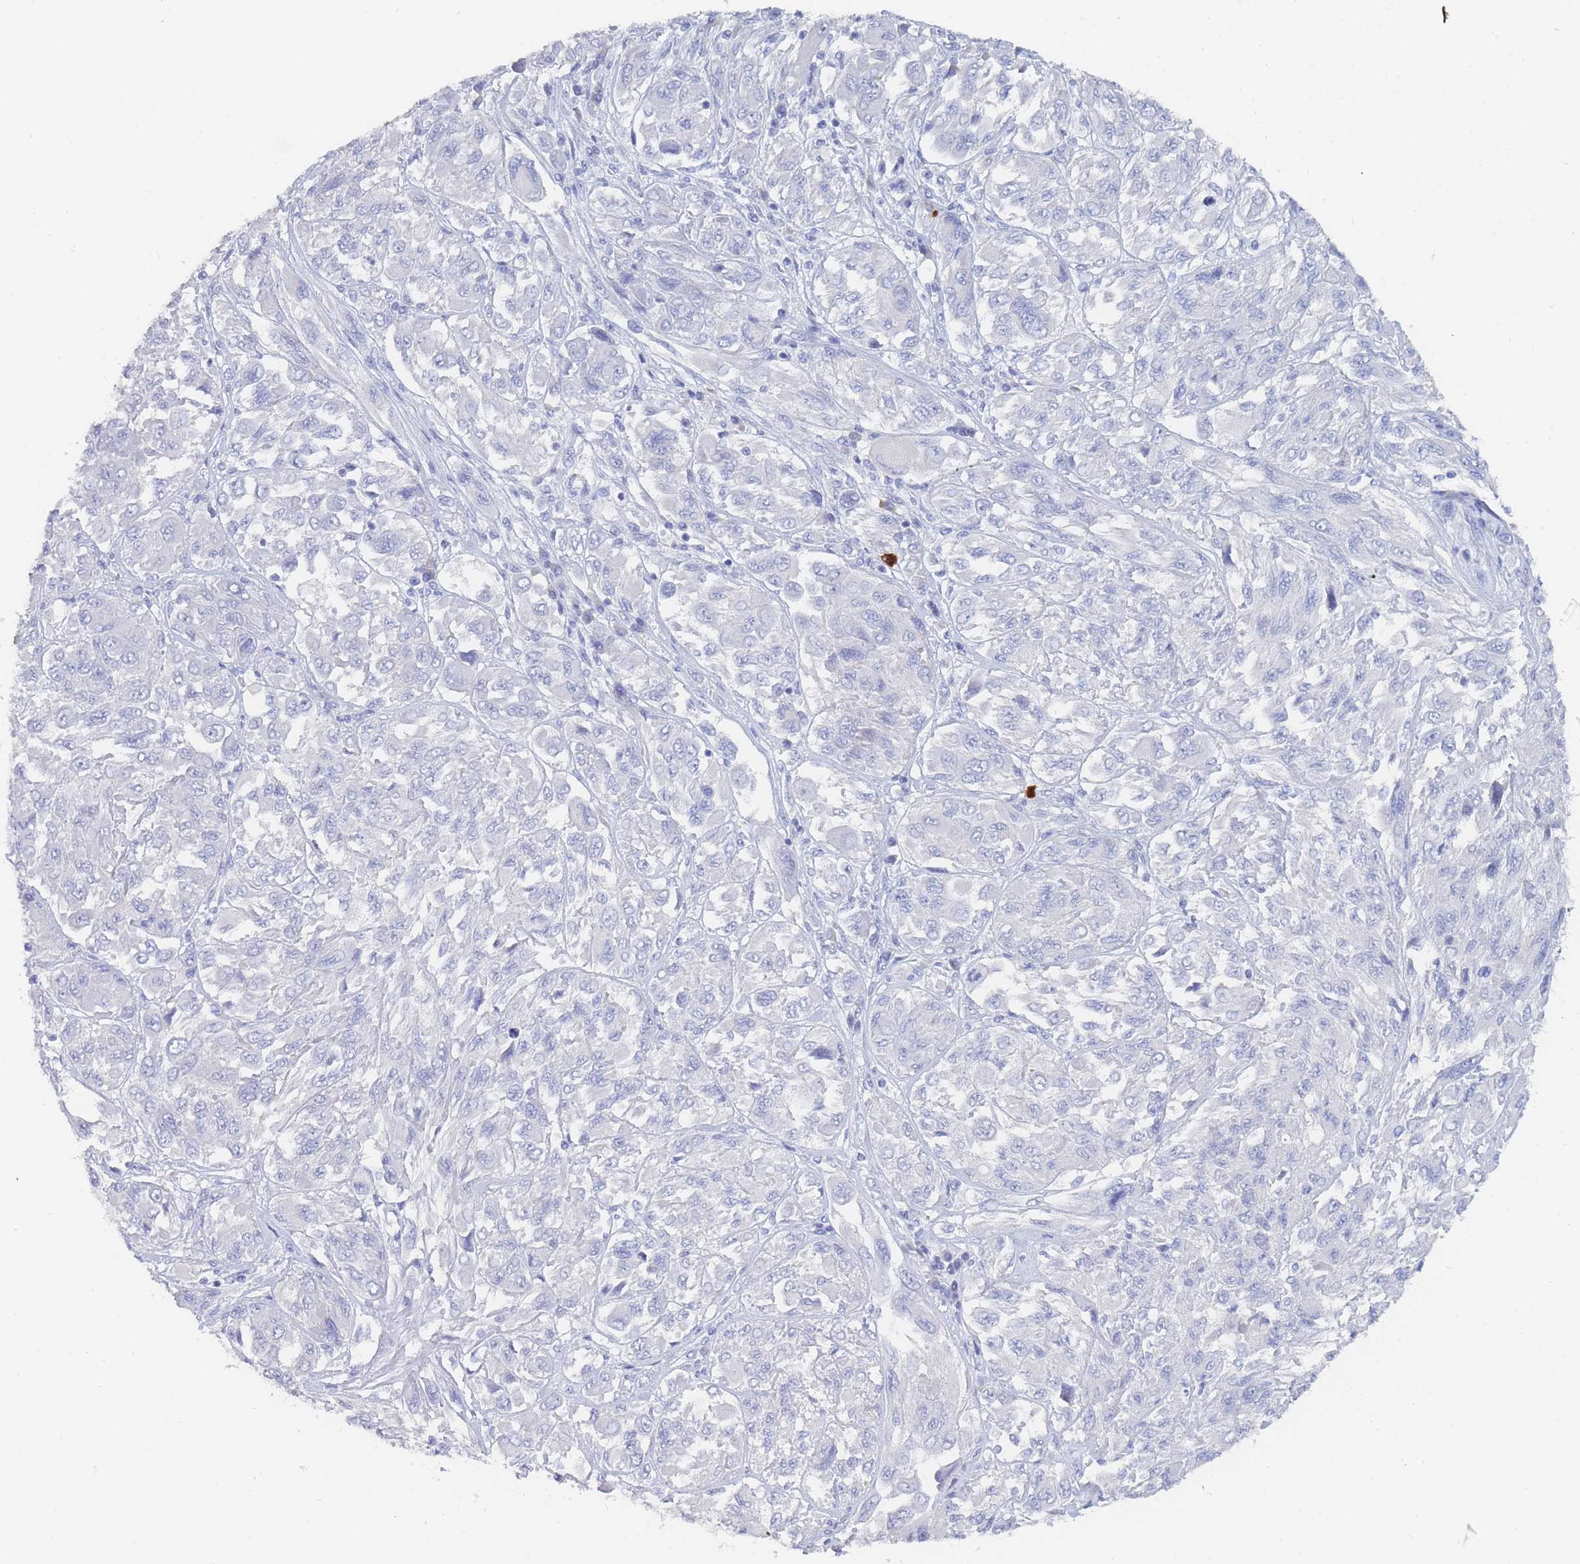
{"staining": {"intensity": "negative", "quantity": "none", "location": "none"}, "tissue": "melanoma", "cell_type": "Tumor cells", "image_type": "cancer", "snomed": [{"axis": "morphology", "description": "Malignant melanoma, NOS"}, {"axis": "topography", "description": "Skin"}], "caption": "Tumor cells show no significant protein expression in melanoma.", "gene": "SLC25A35", "patient": {"sex": "female", "age": 91}}